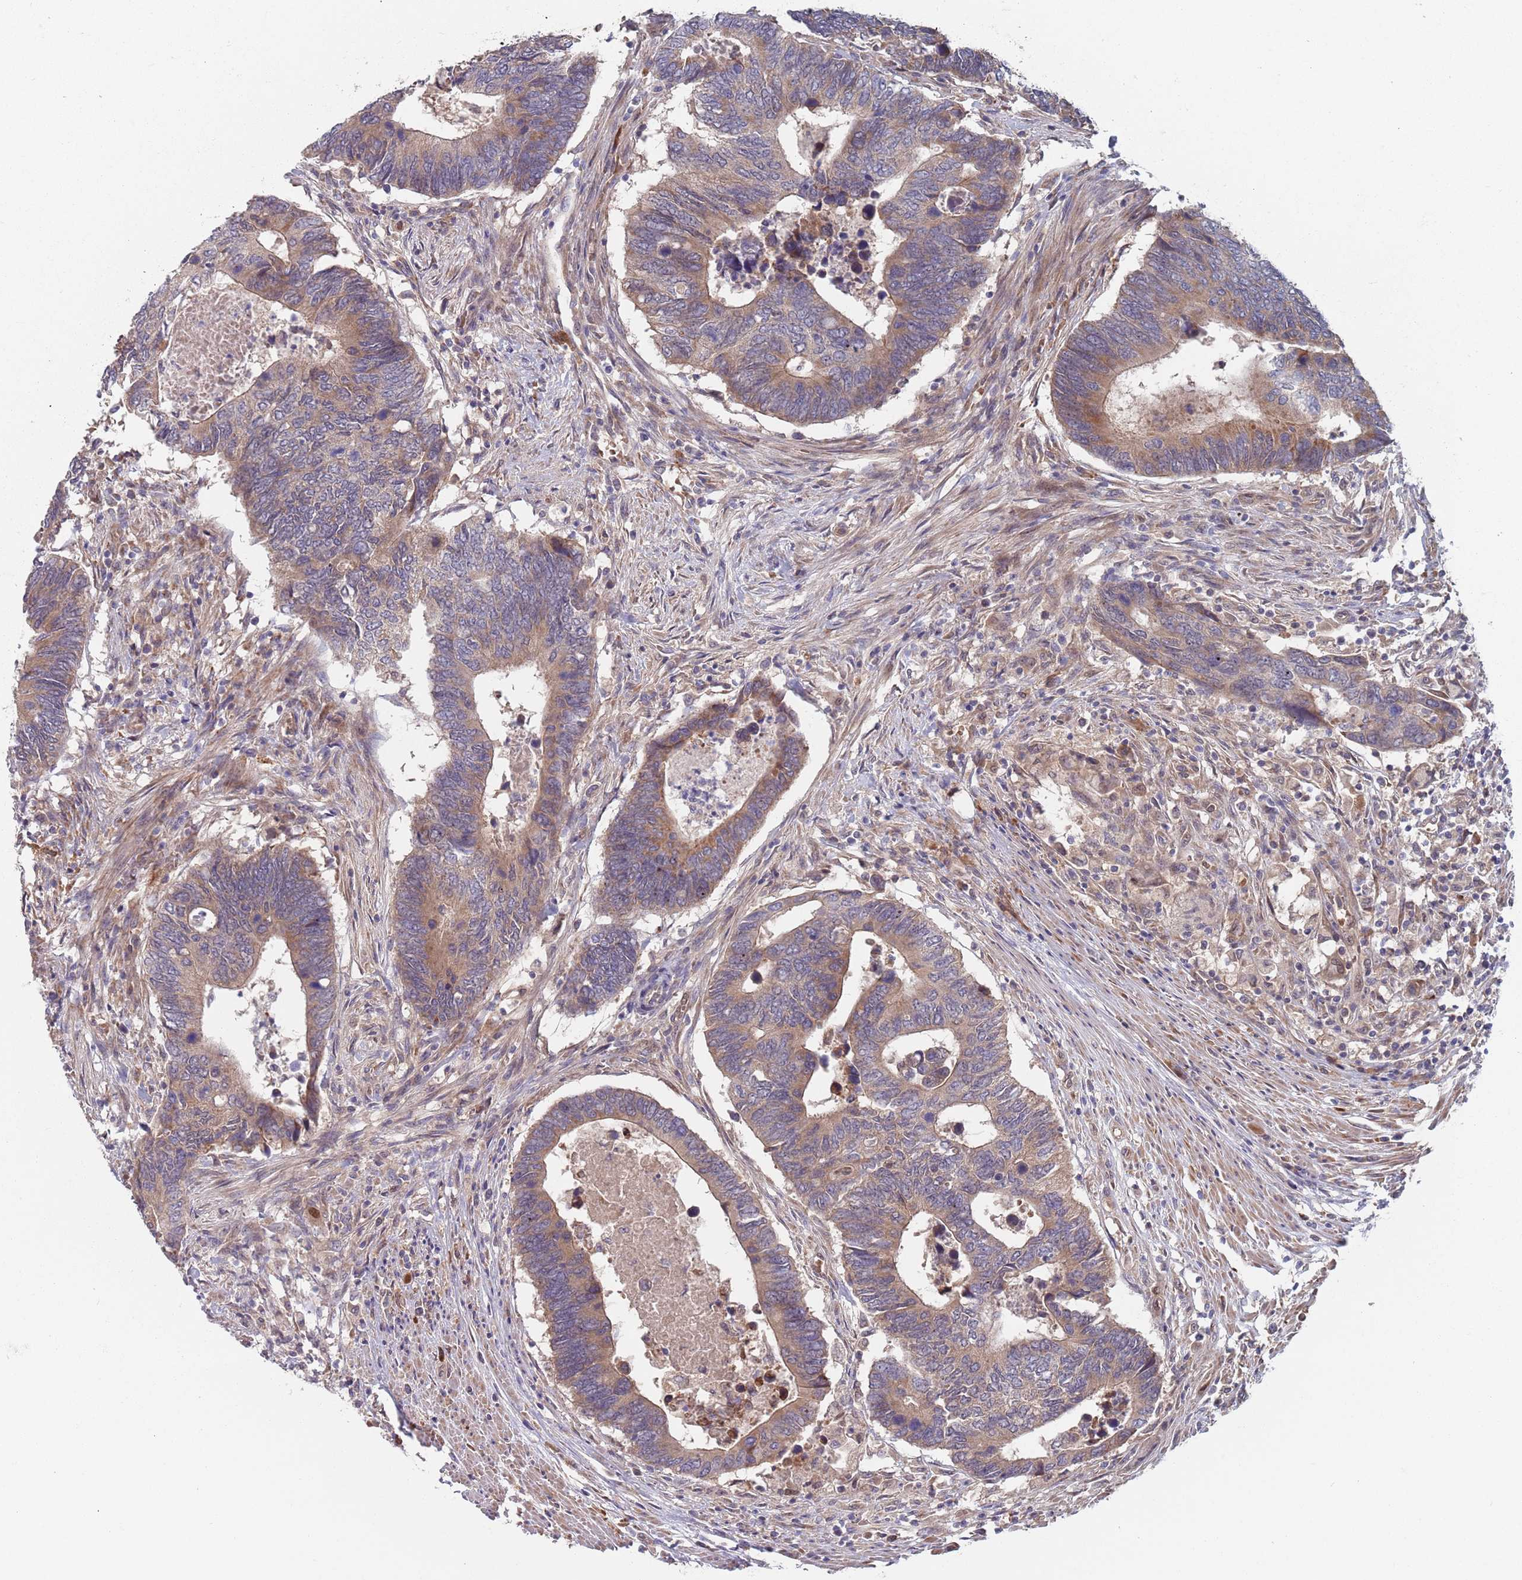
{"staining": {"intensity": "moderate", "quantity": ">75%", "location": "cytoplasmic/membranous"}, "tissue": "colorectal cancer", "cell_type": "Tumor cells", "image_type": "cancer", "snomed": [{"axis": "morphology", "description": "Adenocarcinoma, NOS"}, {"axis": "topography", "description": "Colon"}], "caption": "Protein analysis of colorectal cancer (adenocarcinoma) tissue demonstrates moderate cytoplasmic/membranous positivity in about >75% of tumor cells. (DAB (3,3'-diaminobenzidine) IHC with brightfield microscopy, high magnification).", "gene": "ZNF140", "patient": {"sex": "male", "age": 87}}